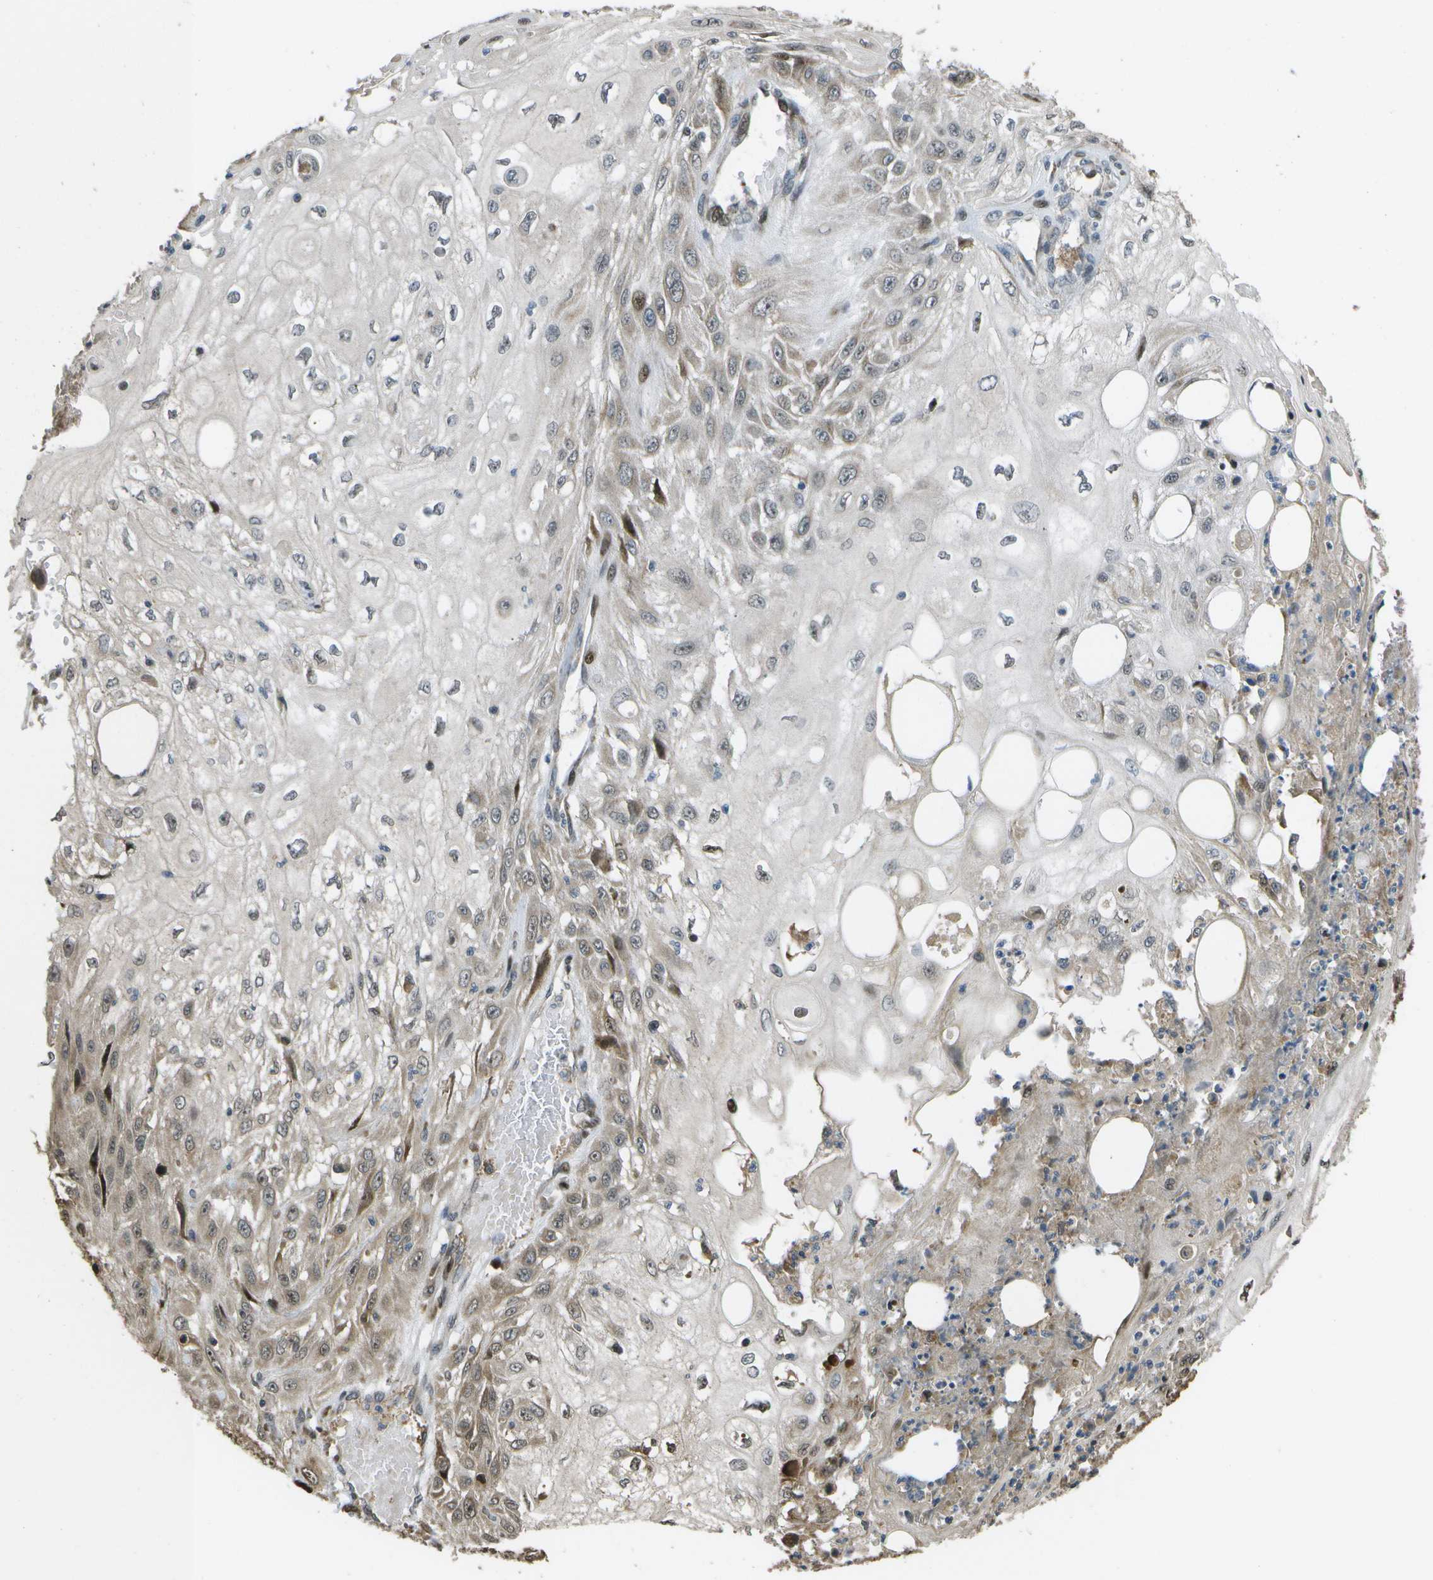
{"staining": {"intensity": "moderate", "quantity": "<25%", "location": "cytoplasmic/membranous,nuclear"}, "tissue": "skin cancer", "cell_type": "Tumor cells", "image_type": "cancer", "snomed": [{"axis": "morphology", "description": "Squamous cell carcinoma, NOS"}, {"axis": "topography", "description": "Skin"}], "caption": "Immunohistochemistry (IHC) histopathology image of skin cancer (squamous cell carcinoma) stained for a protein (brown), which reveals low levels of moderate cytoplasmic/membranous and nuclear staining in approximately <25% of tumor cells.", "gene": "AXIN2", "patient": {"sex": "male", "age": 75}}